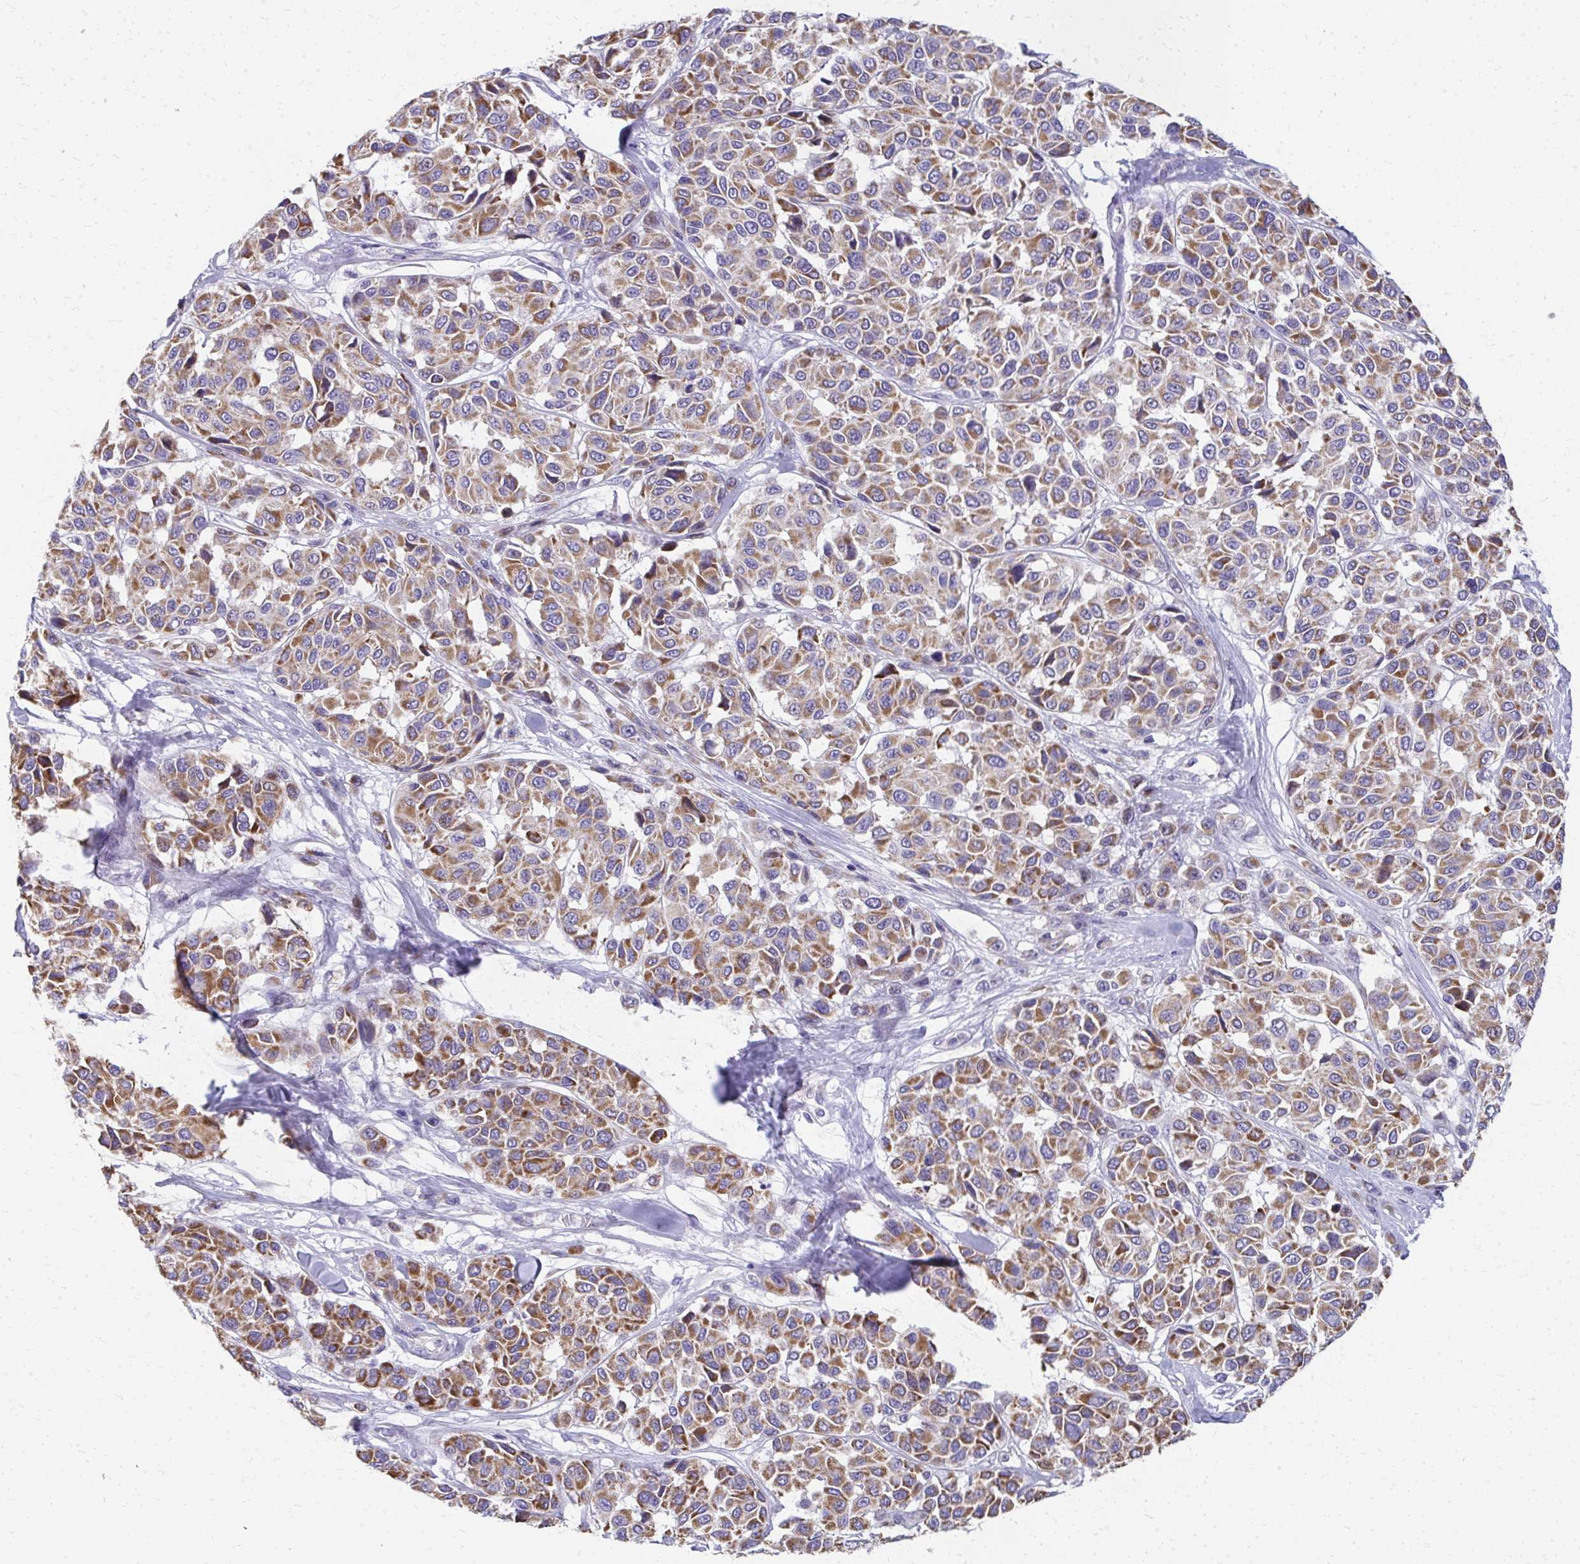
{"staining": {"intensity": "moderate", "quantity": ">75%", "location": "cytoplasmic/membranous"}, "tissue": "melanoma", "cell_type": "Tumor cells", "image_type": "cancer", "snomed": [{"axis": "morphology", "description": "Malignant melanoma, NOS"}, {"axis": "topography", "description": "Skin"}], "caption": "Melanoma tissue exhibits moderate cytoplasmic/membranous positivity in approximately >75% of tumor cells The protein is stained brown, and the nuclei are stained in blue (DAB IHC with brightfield microscopy, high magnification).", "gene": "IL37", "patient": {"sex": "female", "age": 66}}